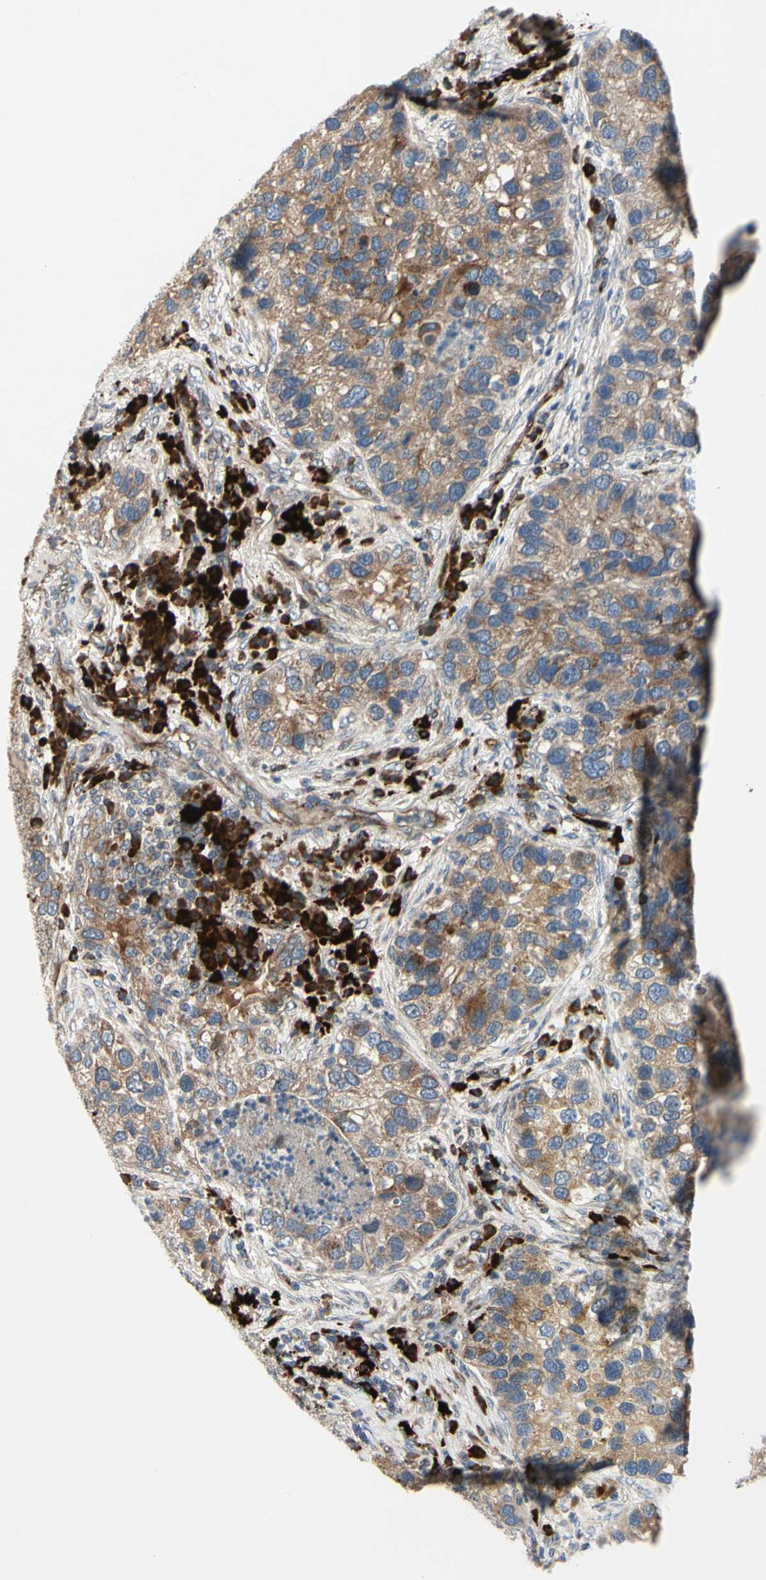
{"staining": {"intensity": "moderate", "quantity": ">75%", "location": "cytoplasmic/membranous"}, "tissue": "lung cancer", "cell_type": "Tumor cells", "image_type": "cancer", "snomed": [{"axis": "morphology", "description": "Normal tissue, NOS"}, {"axis": "morphology", "description": "Adenocarcinoma, NOS"}, {"axis": "topography", "description": "Bronchus"}, {"axis": "topography", "description": "Lung"}], "caption": "Human adenocarcinoma (lung) stained for a protein (brown) exhibits moderate cytoplasmic/membranous positive positivity in about >75% of tumor cells.", "gene": "MMEL1", "patient": {"sex": "male", "age": 54}}